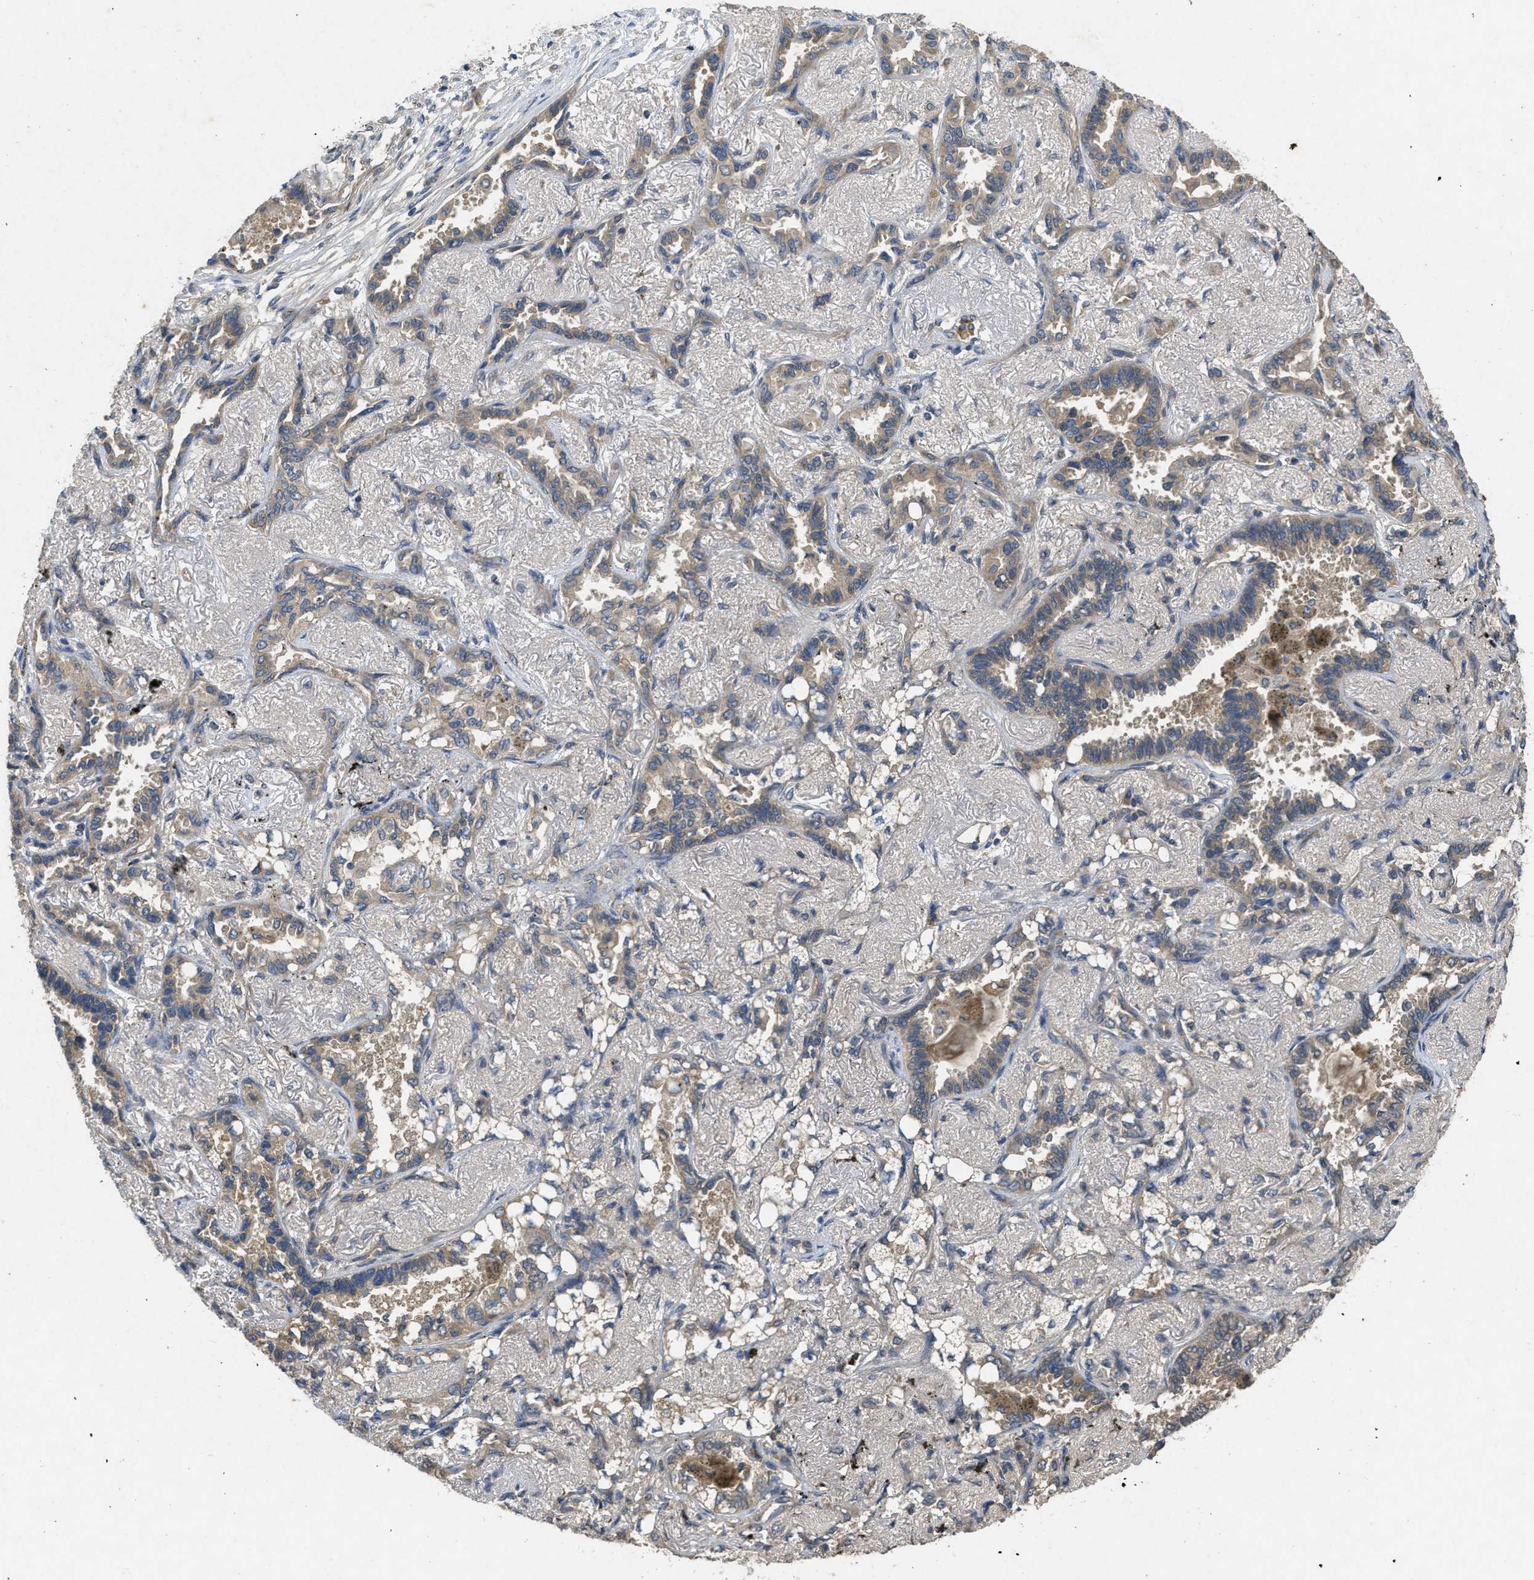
{"staining": {"intensity": "weak", "quantity": ">75%", "location": "cytoplasmic/membranous"}, "tissue": "lung cancer", "cell_type": "Tumor cells", "image_type": "cancer", "snomed": [{"axis": "morphology", "description": "Adenocarcinoma, NOS"}, {"axis": "topography", "description": "Lung"}], "caption": "The micrograph exhibits immunohistochemical staining of lung cancer. There is weak cytoplasmic/membranous positivity is present in about >75% of tumor cells.", "gene": "PPP3CA", "patient": {"sex": "male", "age": 59}}